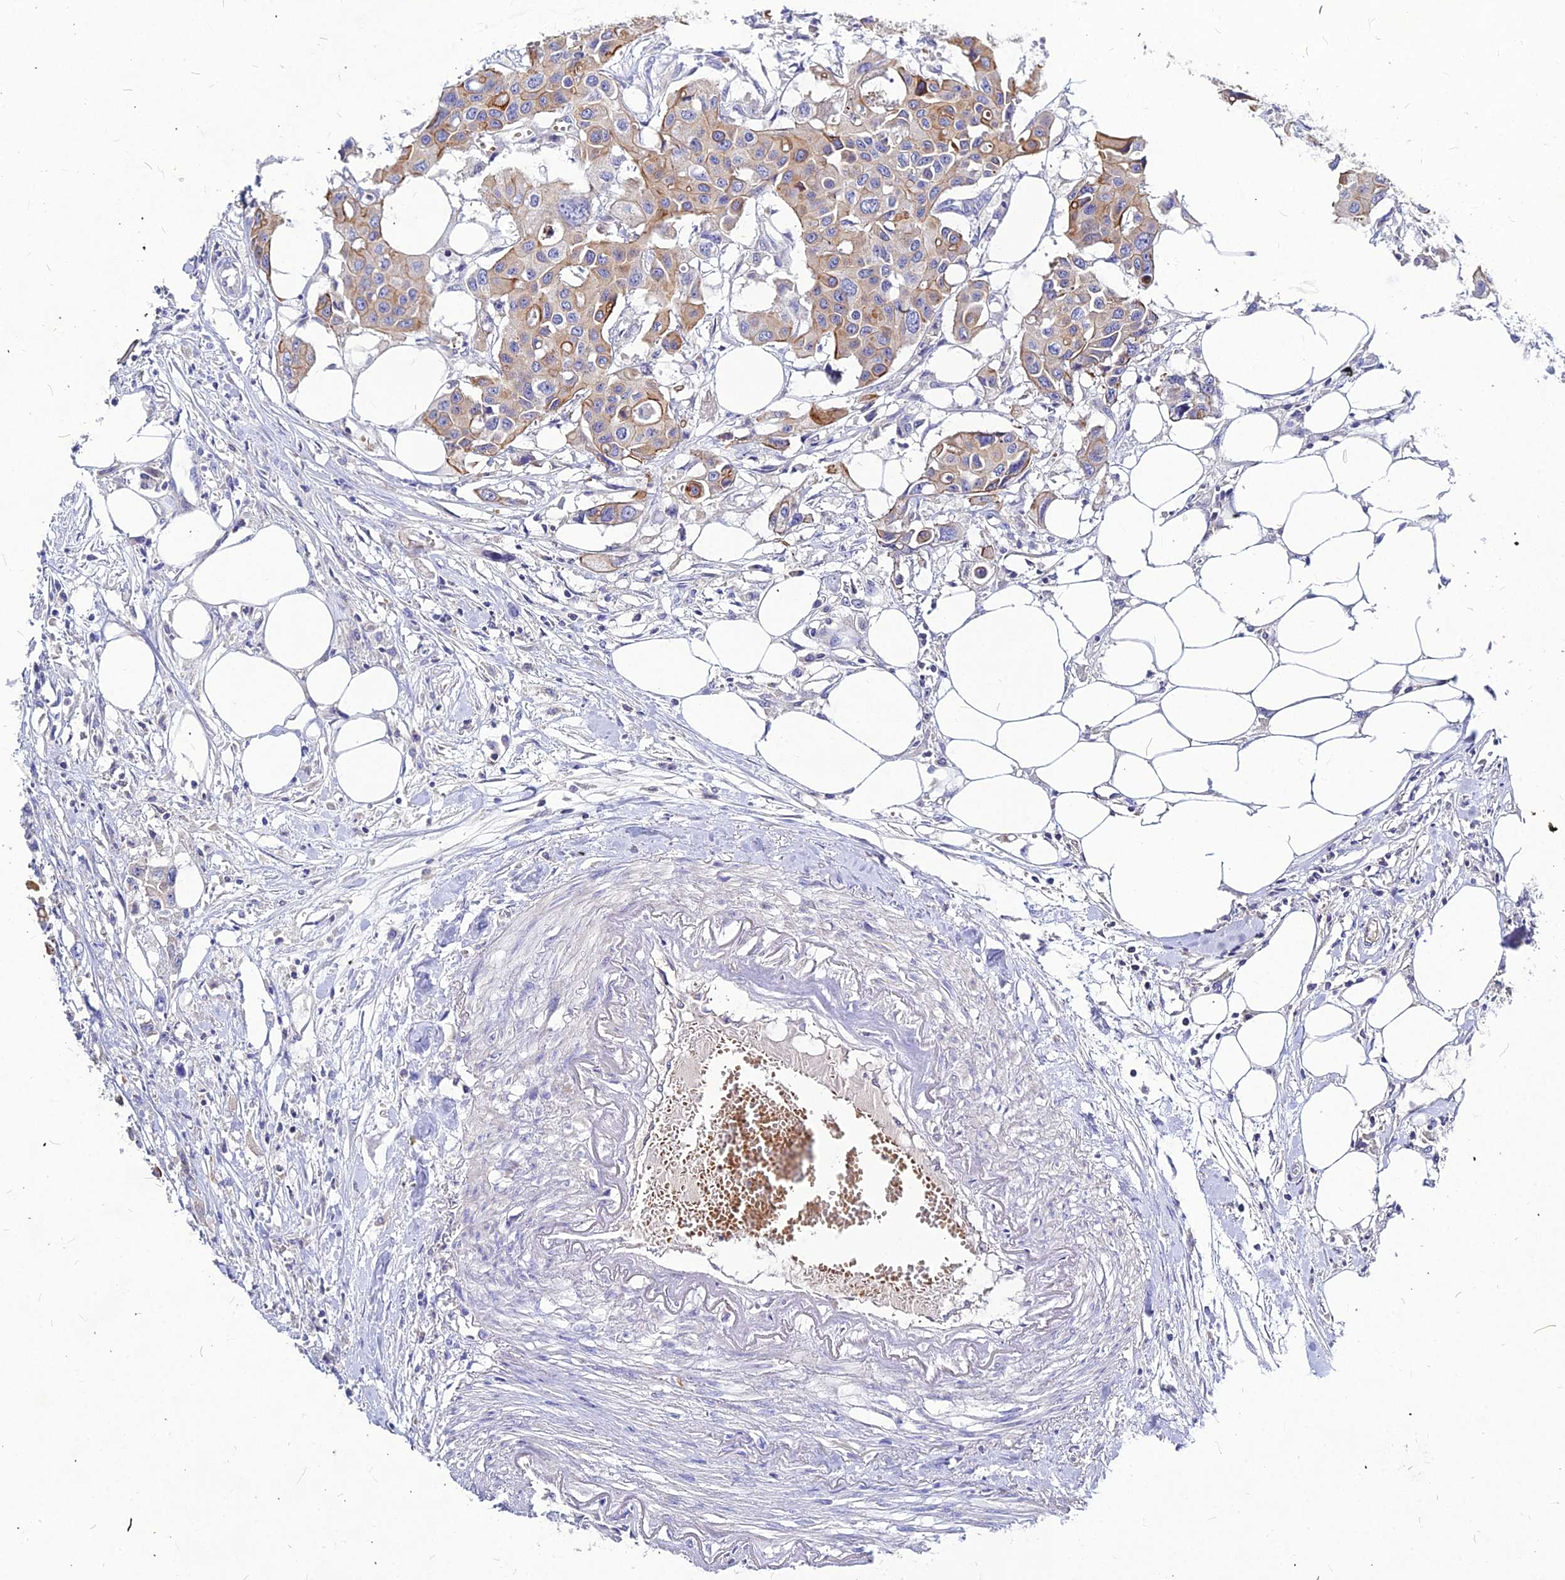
{"staining": {"intensity": "moderate", "quantity": "<25%", "location": "cytoplasmic/membranous"}, "tissue": "colorectal cancer", "cell_type": "Tumor cells", "image_type": "cancer", "snomed": [{"axis": "morphology", "description": "Adenocarcinoma, NOS"}, {"axis": "topography", "description": "Colon"}], "caption": "Human colorectal adenocarcinoma stained for a protein (brown) shows moderate cytoplasmic/membranous positive staining in about <25% of tumor cells.", "gene": "DMRTA1", "patient": {"sex": "male", "age": 77}}